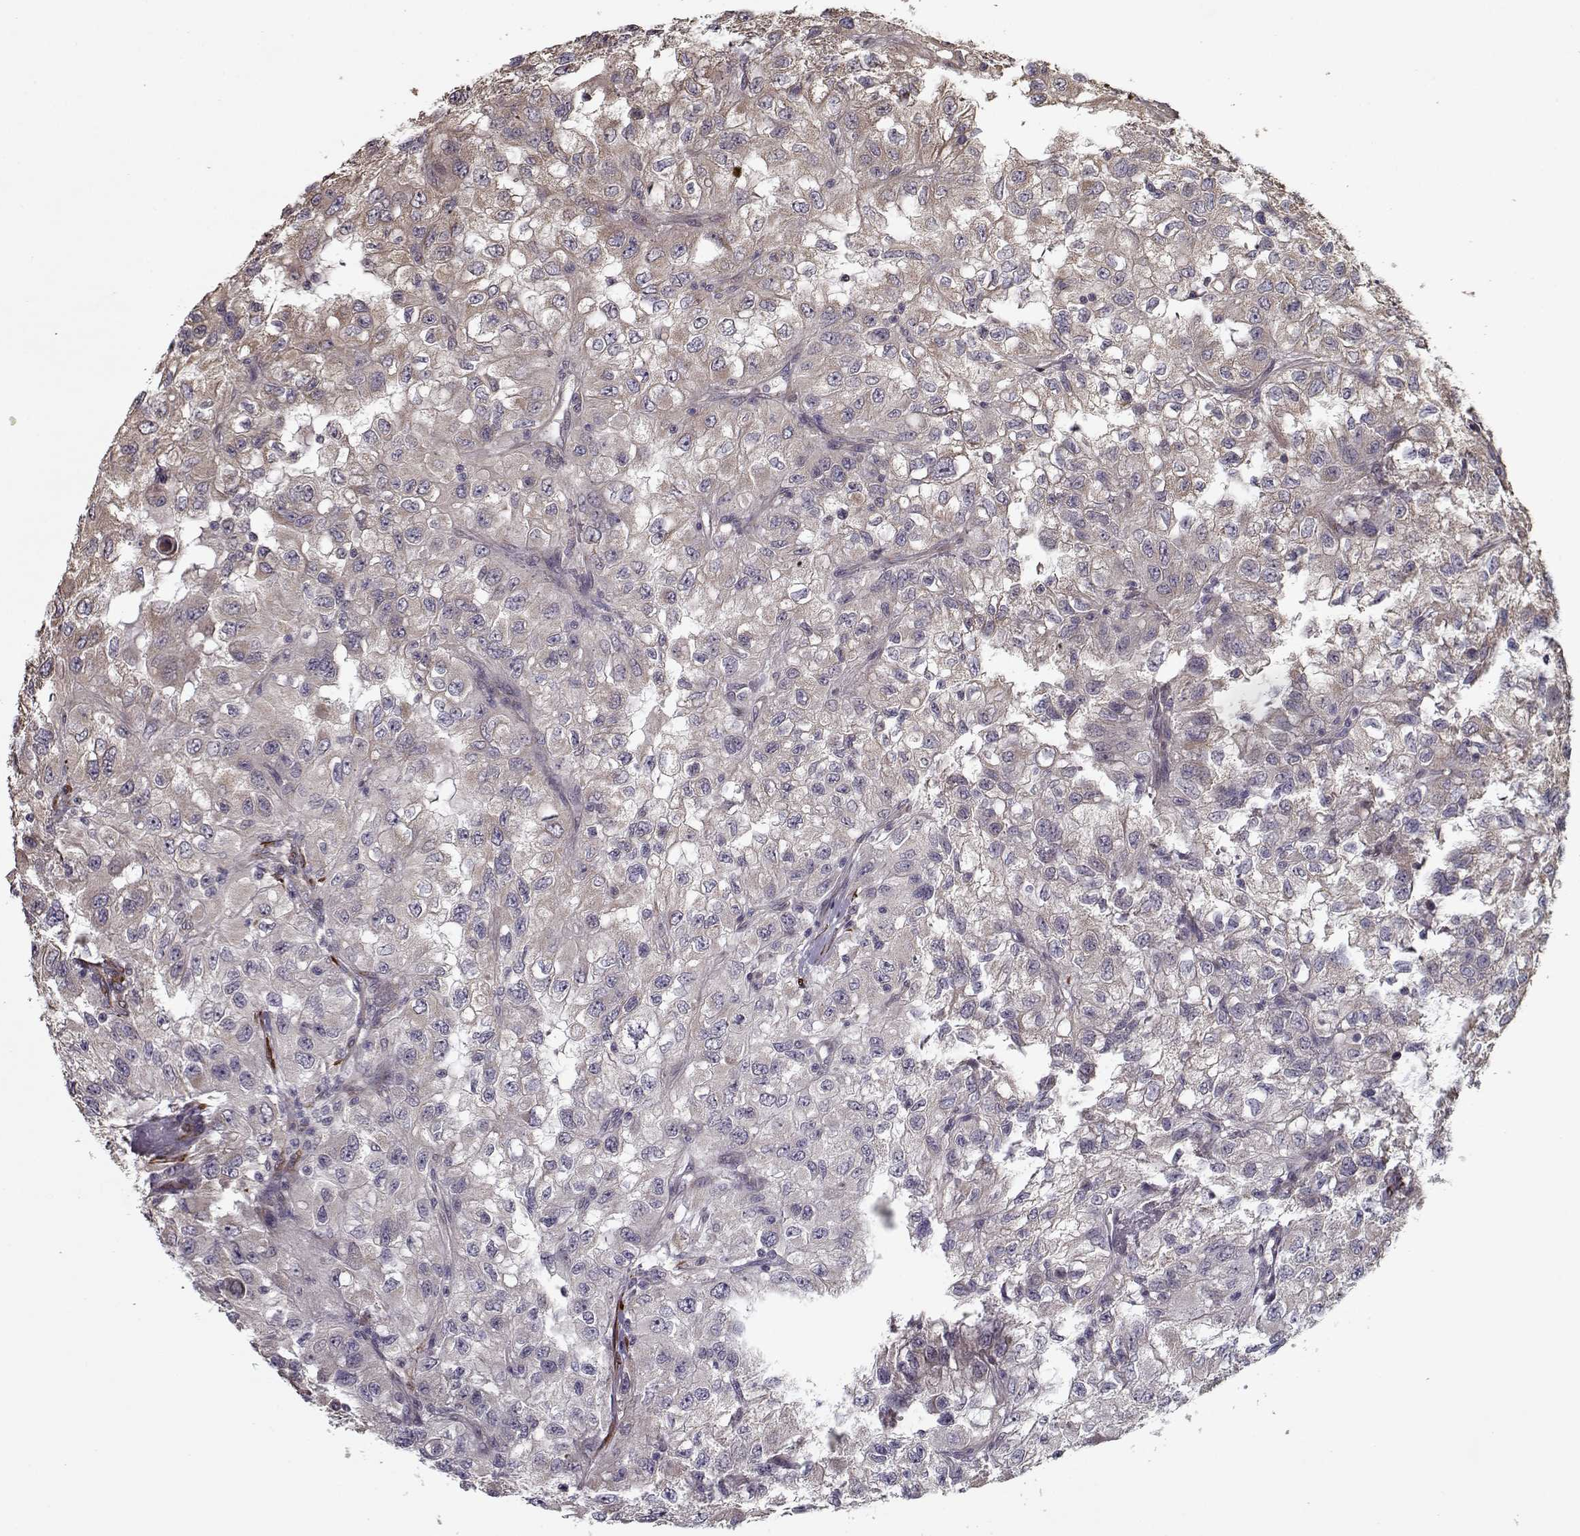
{"staining": {"intensity": "weak", "quantity": "25%-75%", "location": "cytoplasmic/membranous"}, "tissue": "renal cancer", "cell_type": "Tumor cells", "image_type": "cancer", "snomed": [{"axis": "morphology", "description": "Adenocarcinoma, NOS"}, {"axis": "topography", "description": "Kidney"}], "caption": "Protein staining of adenocarcinoma (renal) tissue demonstrates weak cytoplasmic/membranous positivity in approximately 25%-75% of tumor cells. (brown staining indicates protein expression, while blue staining denotes nuclei).", "gene": "IMMP1L", "patient": {"sex": "male", "age": 64}}